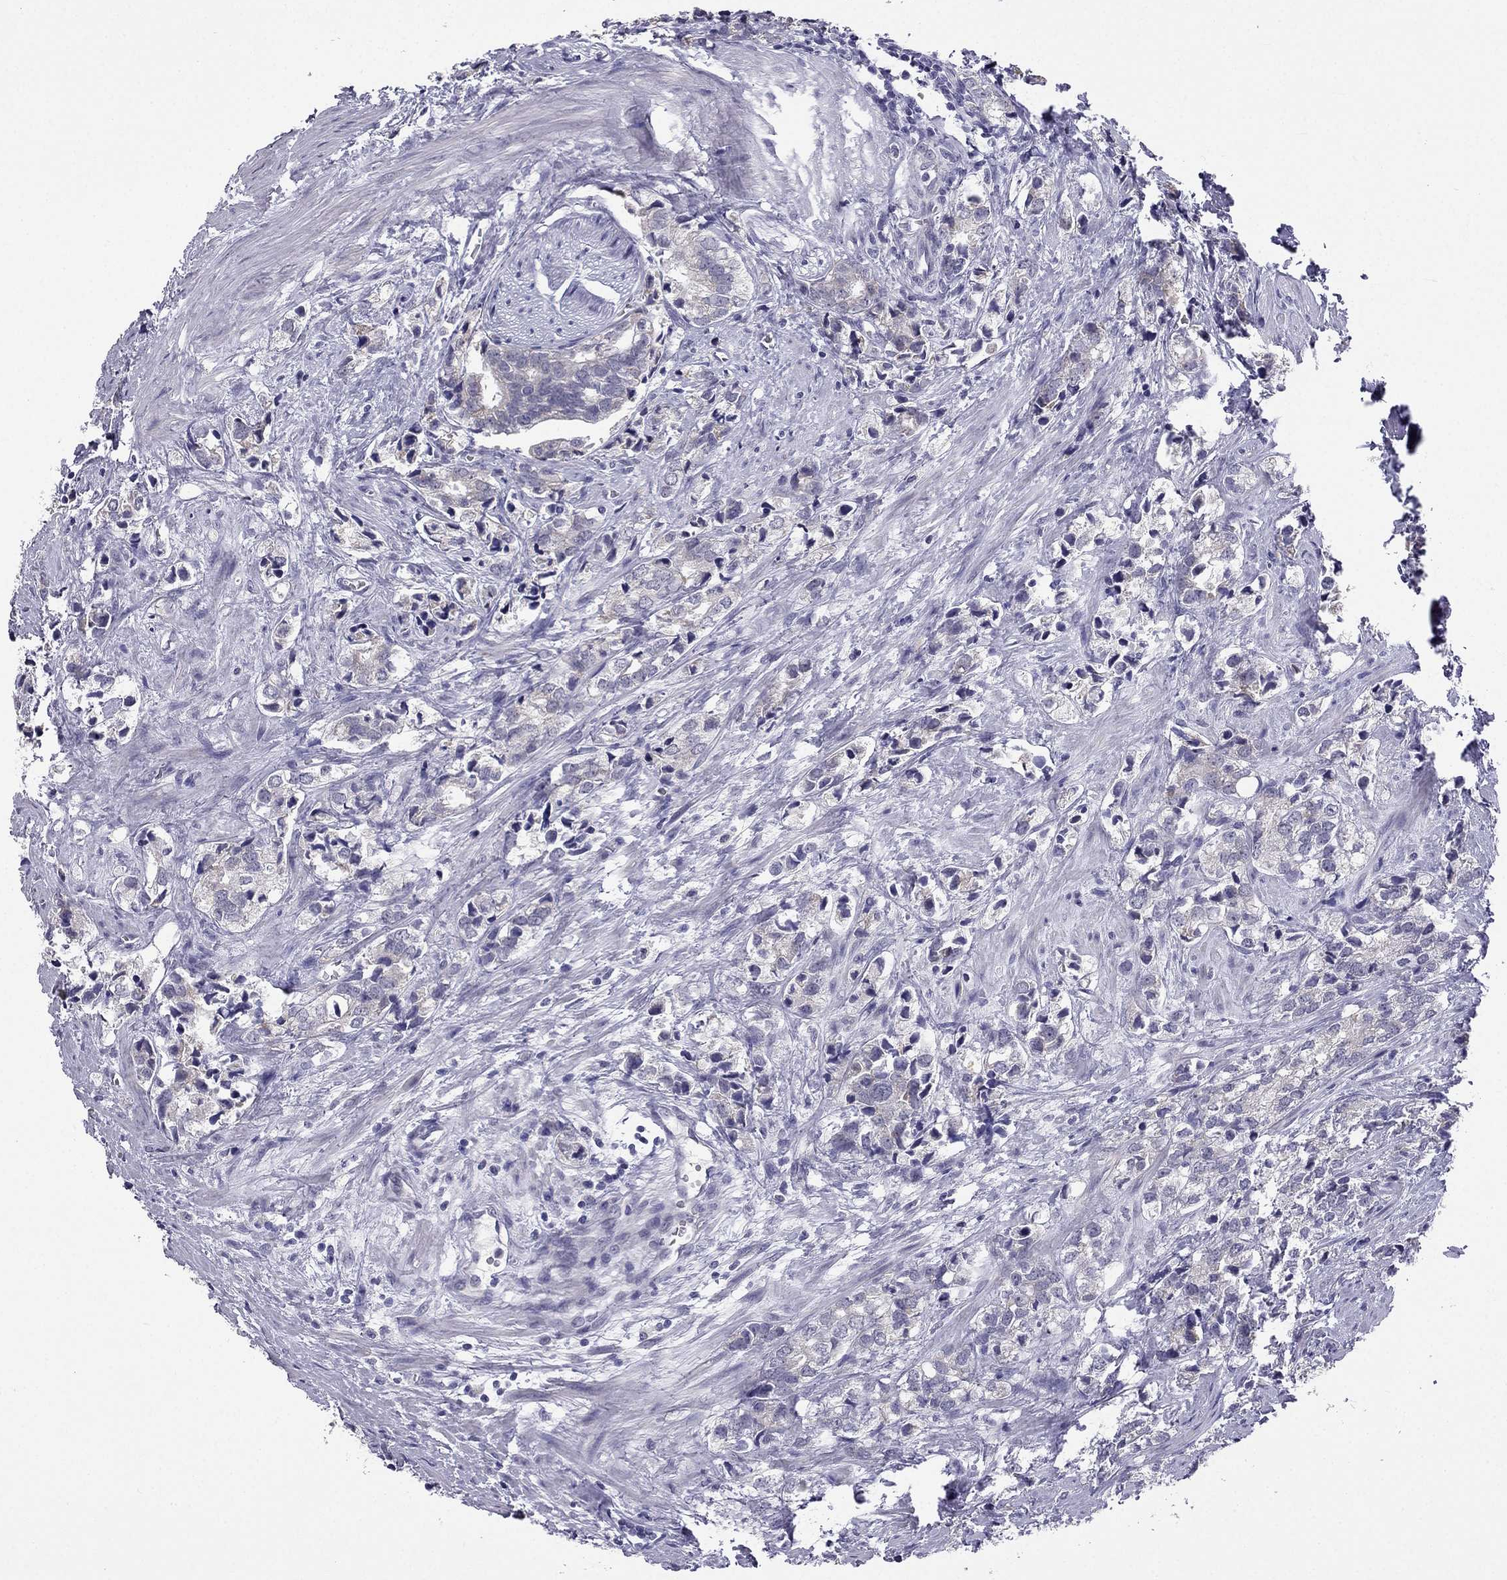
{"staining": {"intensity": "negative", "quantity": "none", "location": "none"}, "tissue": "prostate cancer", "cell_type": "Tumor cells", "image_type": "cancer", "snomed": [{"axis": "morphology", "description": "Adenocarcinoma, NOS"}, {"axis": "topography", "description": "Prostate and seminal vesicle, NOS"}], "caption": "This is a histopathology image of immunohistochemistry (IHC) staining of prostate cancer (adenocarcinoma), which shows no positivity in tumor cells.", "gene": "C5orf49", "patient": {"sex": "male", "age": 63}}